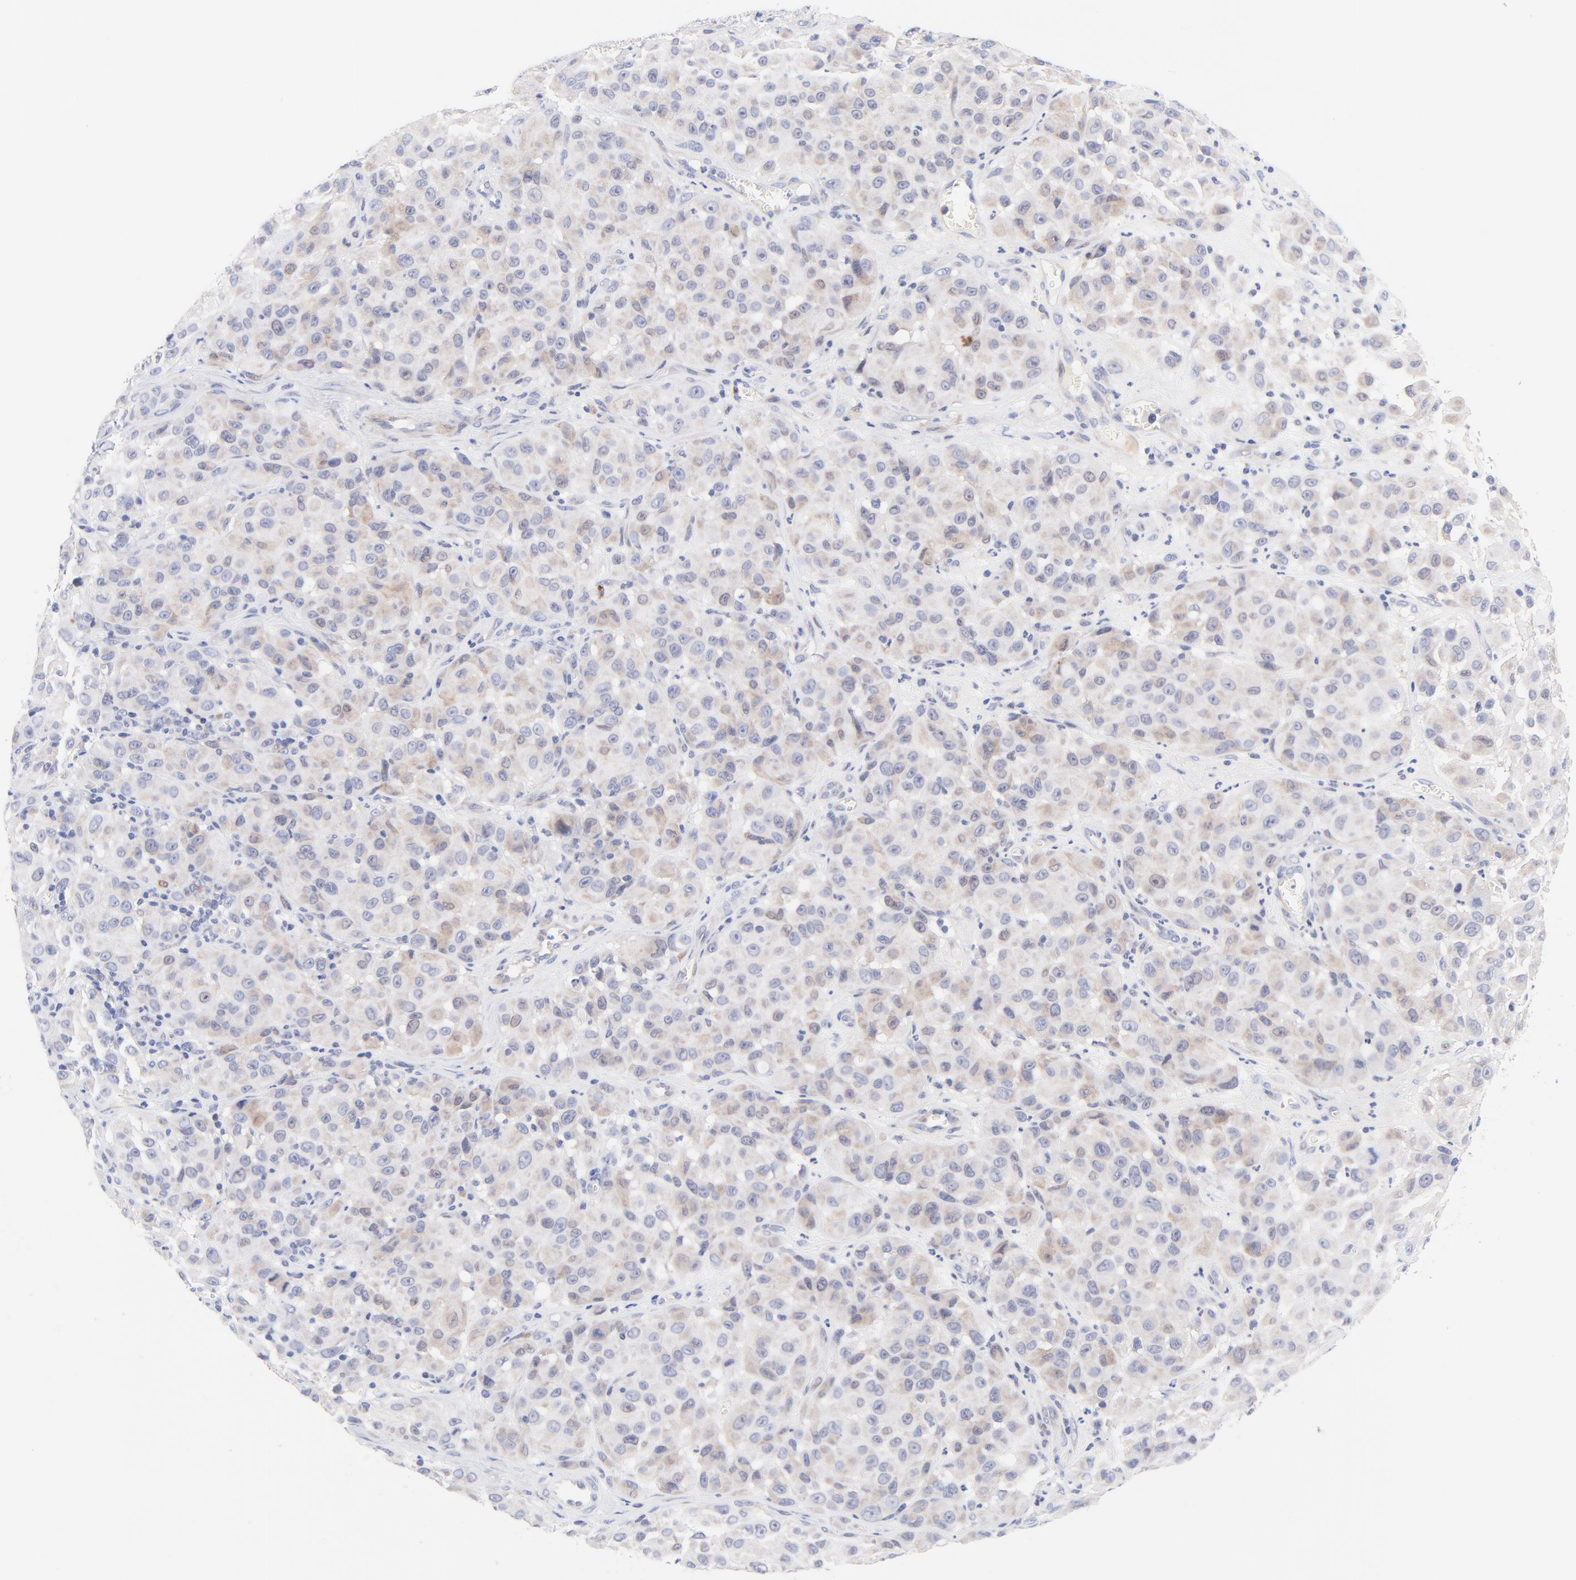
{"staining": {"intensity": "weak", "quantity": "25%-75%", "location": "cytoplasmic/membranous"}, "tissue": "melanoma", "cell_type": "Tumor cells", "image_type": "cancer", "snomed": [{"axis": "morphology", "description": "Malignant melanoma, NOS"}, {"axis": "topography", "description": "Skin"}], "caption": "An immunohistochemistry (IHC) histopathology image of tumor tissue is shown. Protein staining in brown highlights weak cytoplasmic/membranous positivity in malignant melanoma within tumor cells.", "gene": "AFF2", "patient": {"sex": "female", "age": 21}}